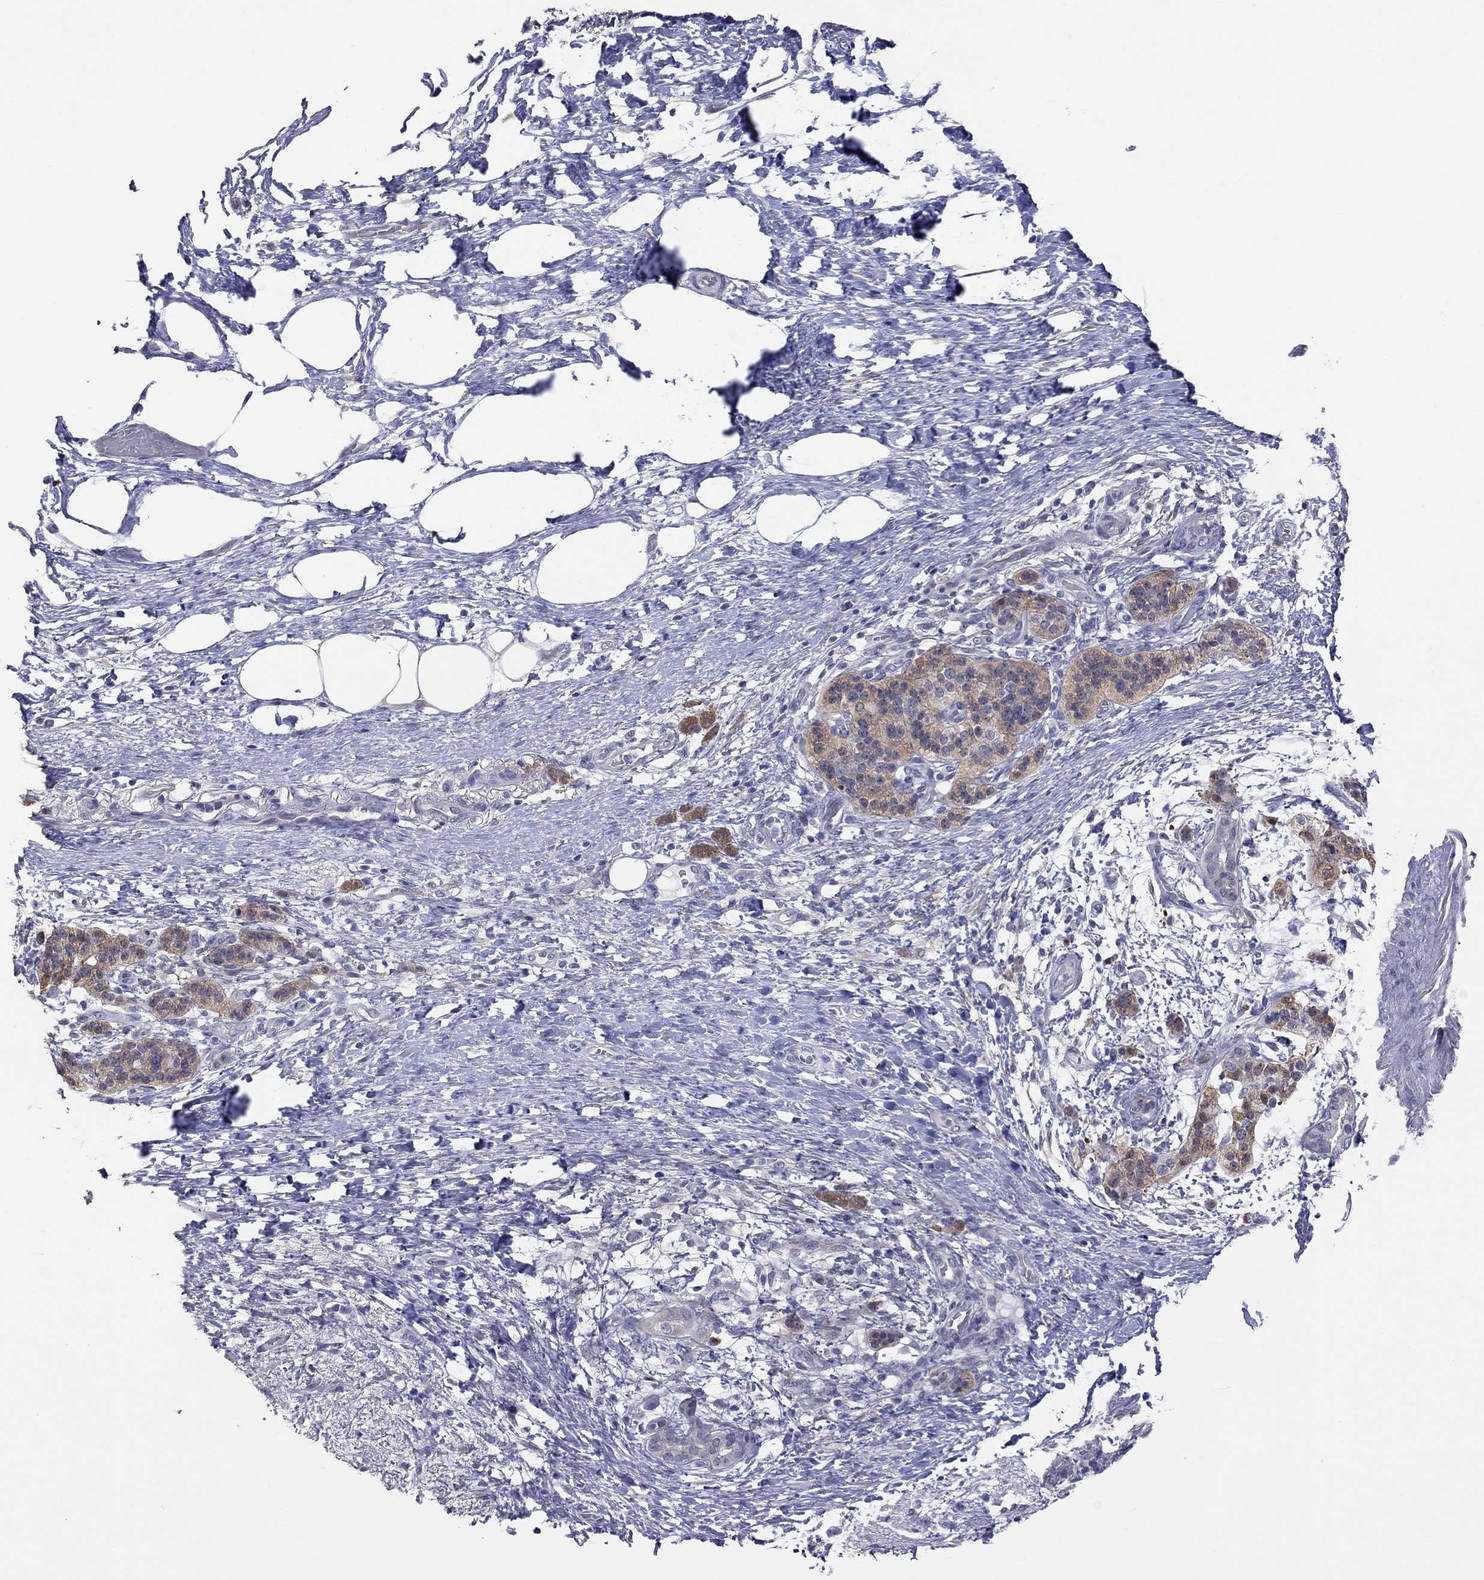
{"staining": {"intensity": "negative", "quantity": "none", "location": "none"}, "tissue": "pancreatic cancer", "cell_type": "Tumor cells", "image_type": "cancer", "snomed": [{"axis": "morphology", "description": "Adenocarcinoma, NOS"}, {"axis": "topography", "description": "Pancreas"}], "caption": "IHC micrograph of human pancreatic cancer (adenocarcinoma) stained for a protein (brown), which reveals no staining in tumor cells.", "gene": "HYLS1", "patient": {"sex": "female", "age": 72}}